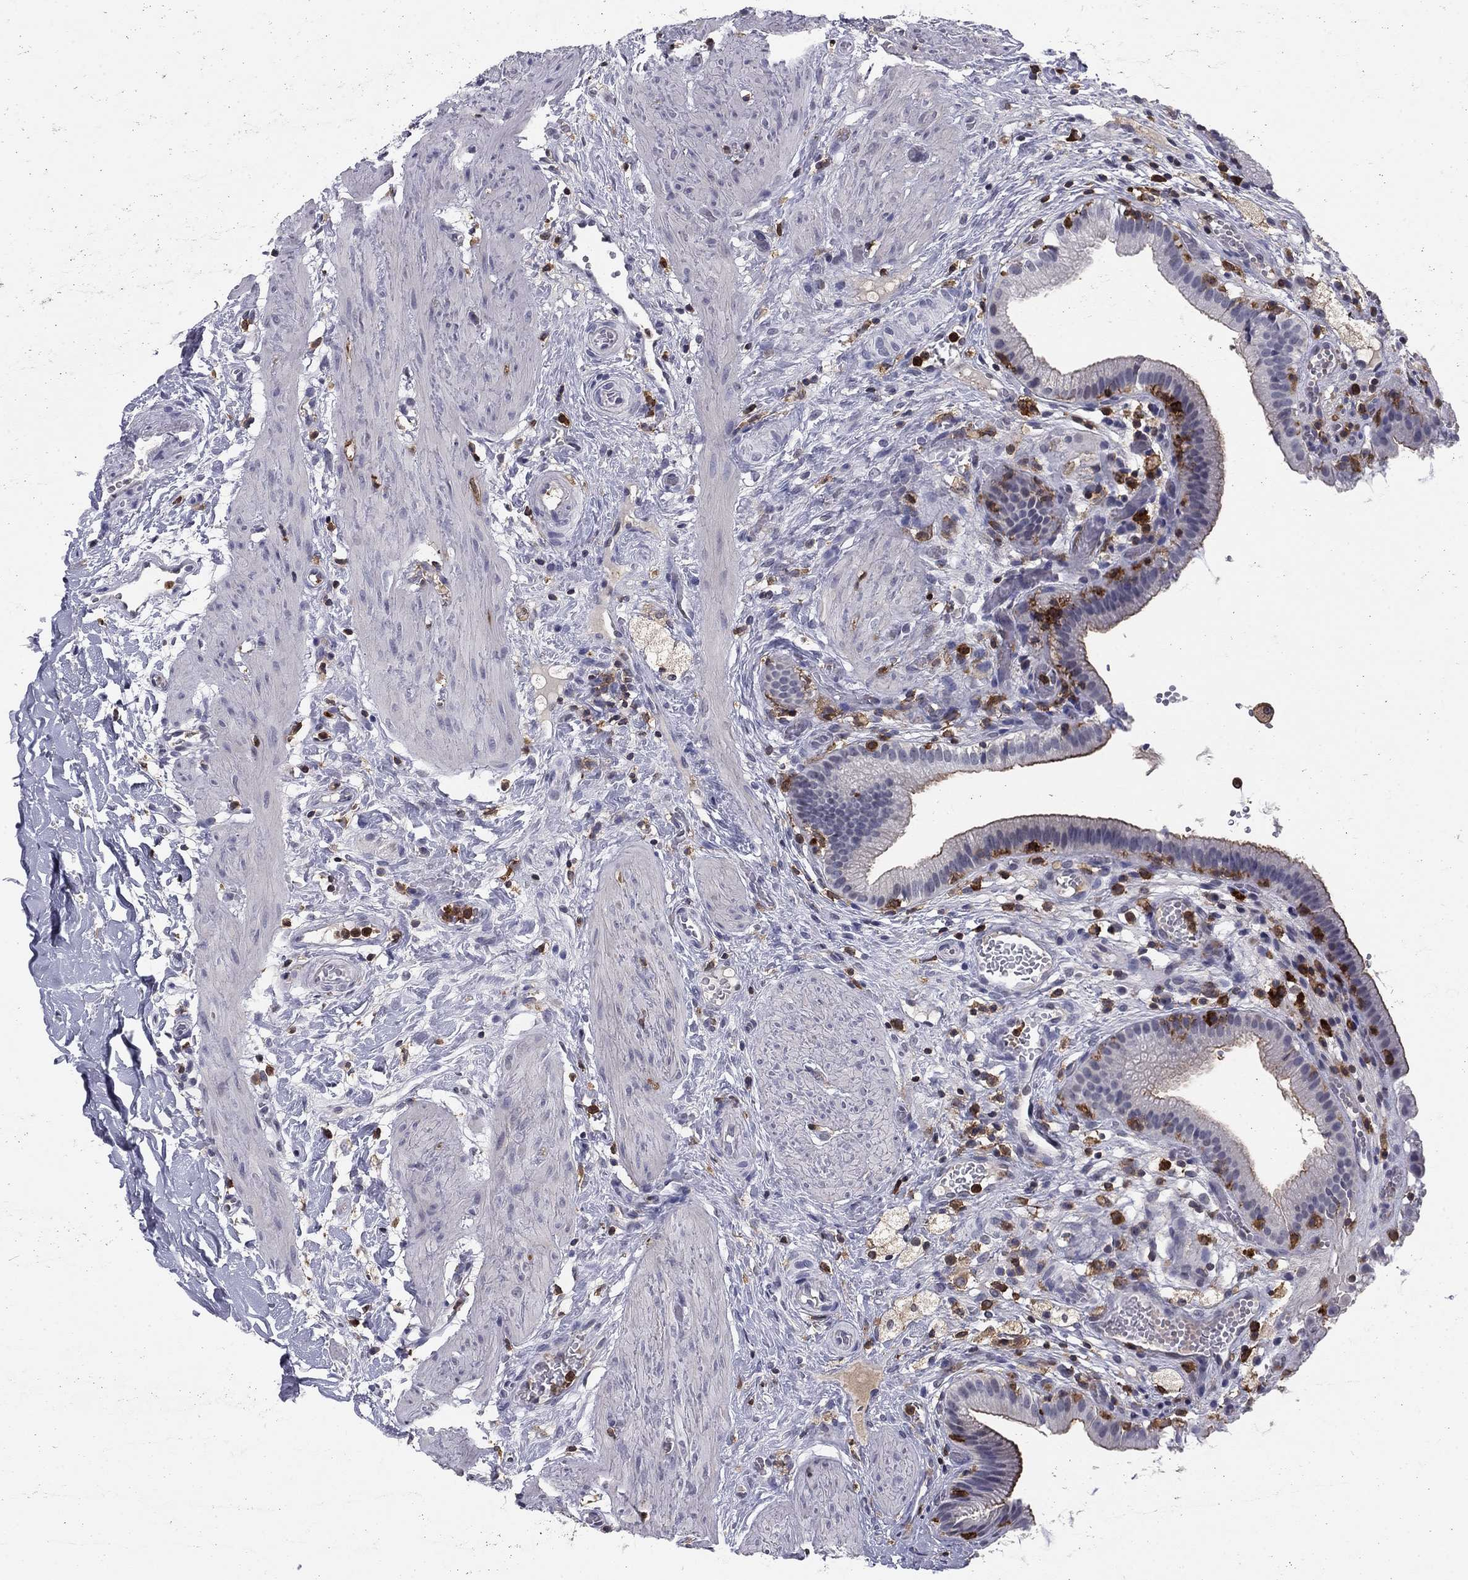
{"staining": {"intensity": "negative", "quantity": "none", "location": "none"}, "tissue": "gallbladder", "cell_type": "Glandular cells", "image_type": "normal", "snomed": [{"axis": "morphology", "description": "Normal tissue, NOS"}, {"axis": "topography", "description": "Gallbladder"}], "caption": "DAB (3,3'-diaminobenzidine) immunohistochemical staining of normal human gallbladder exhibits no significant expression in glandular cells. Nuclei are stained in blue.", "gene": "PLCB2", "patient": {"sex": "female", "age": 24}}